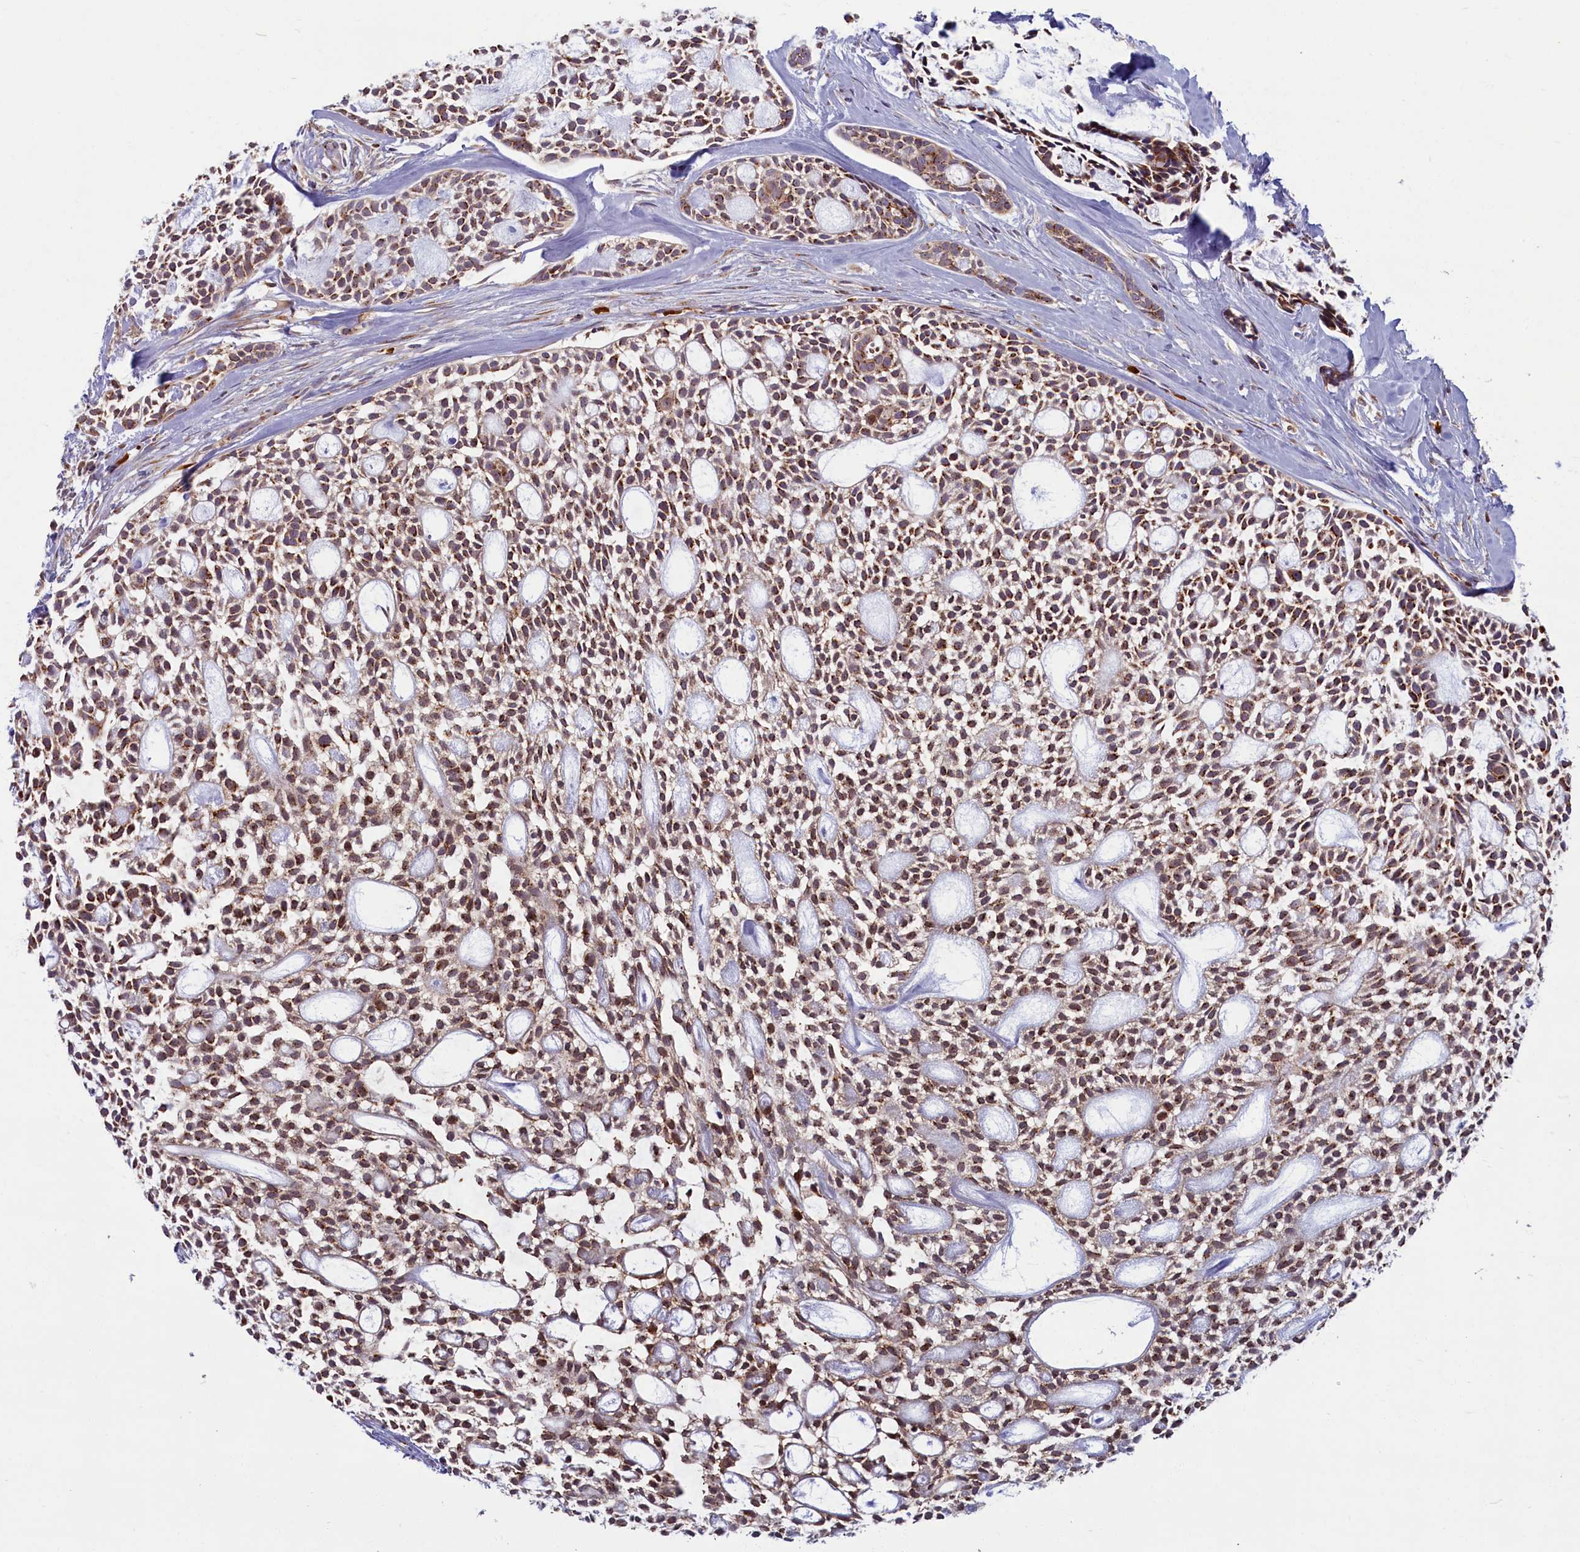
{"staining": {"intensity": "moderate", "quantity": ">75%", "location": "cytoplasmic/membranous"}, "tissue": "head and neck cancer", "cell_type": "Tumor cells", "image_type": "cancer", "snomed": [{"axis": "morphology", "description": "Adenocarcinoma, NOS"}, {"axis": "topography", "description": "Subcutis"}, {"axis": "topography", "description": "Head-Neck"}], "caption": "Head and neck cancer (adenocarcinoma) was stained to show a protein in brown. There is medium levels of moderate cytoplasmic/membranous positivity in approximately >75% of tumor cells. The staining was performed using DAB to visualize the protein expression in brown, while the nuclei were stained in blue with hematoxylin (Magnification: 20x).", "gene": "BLVRB", "patient": {"sex": "female", "age": 73}}